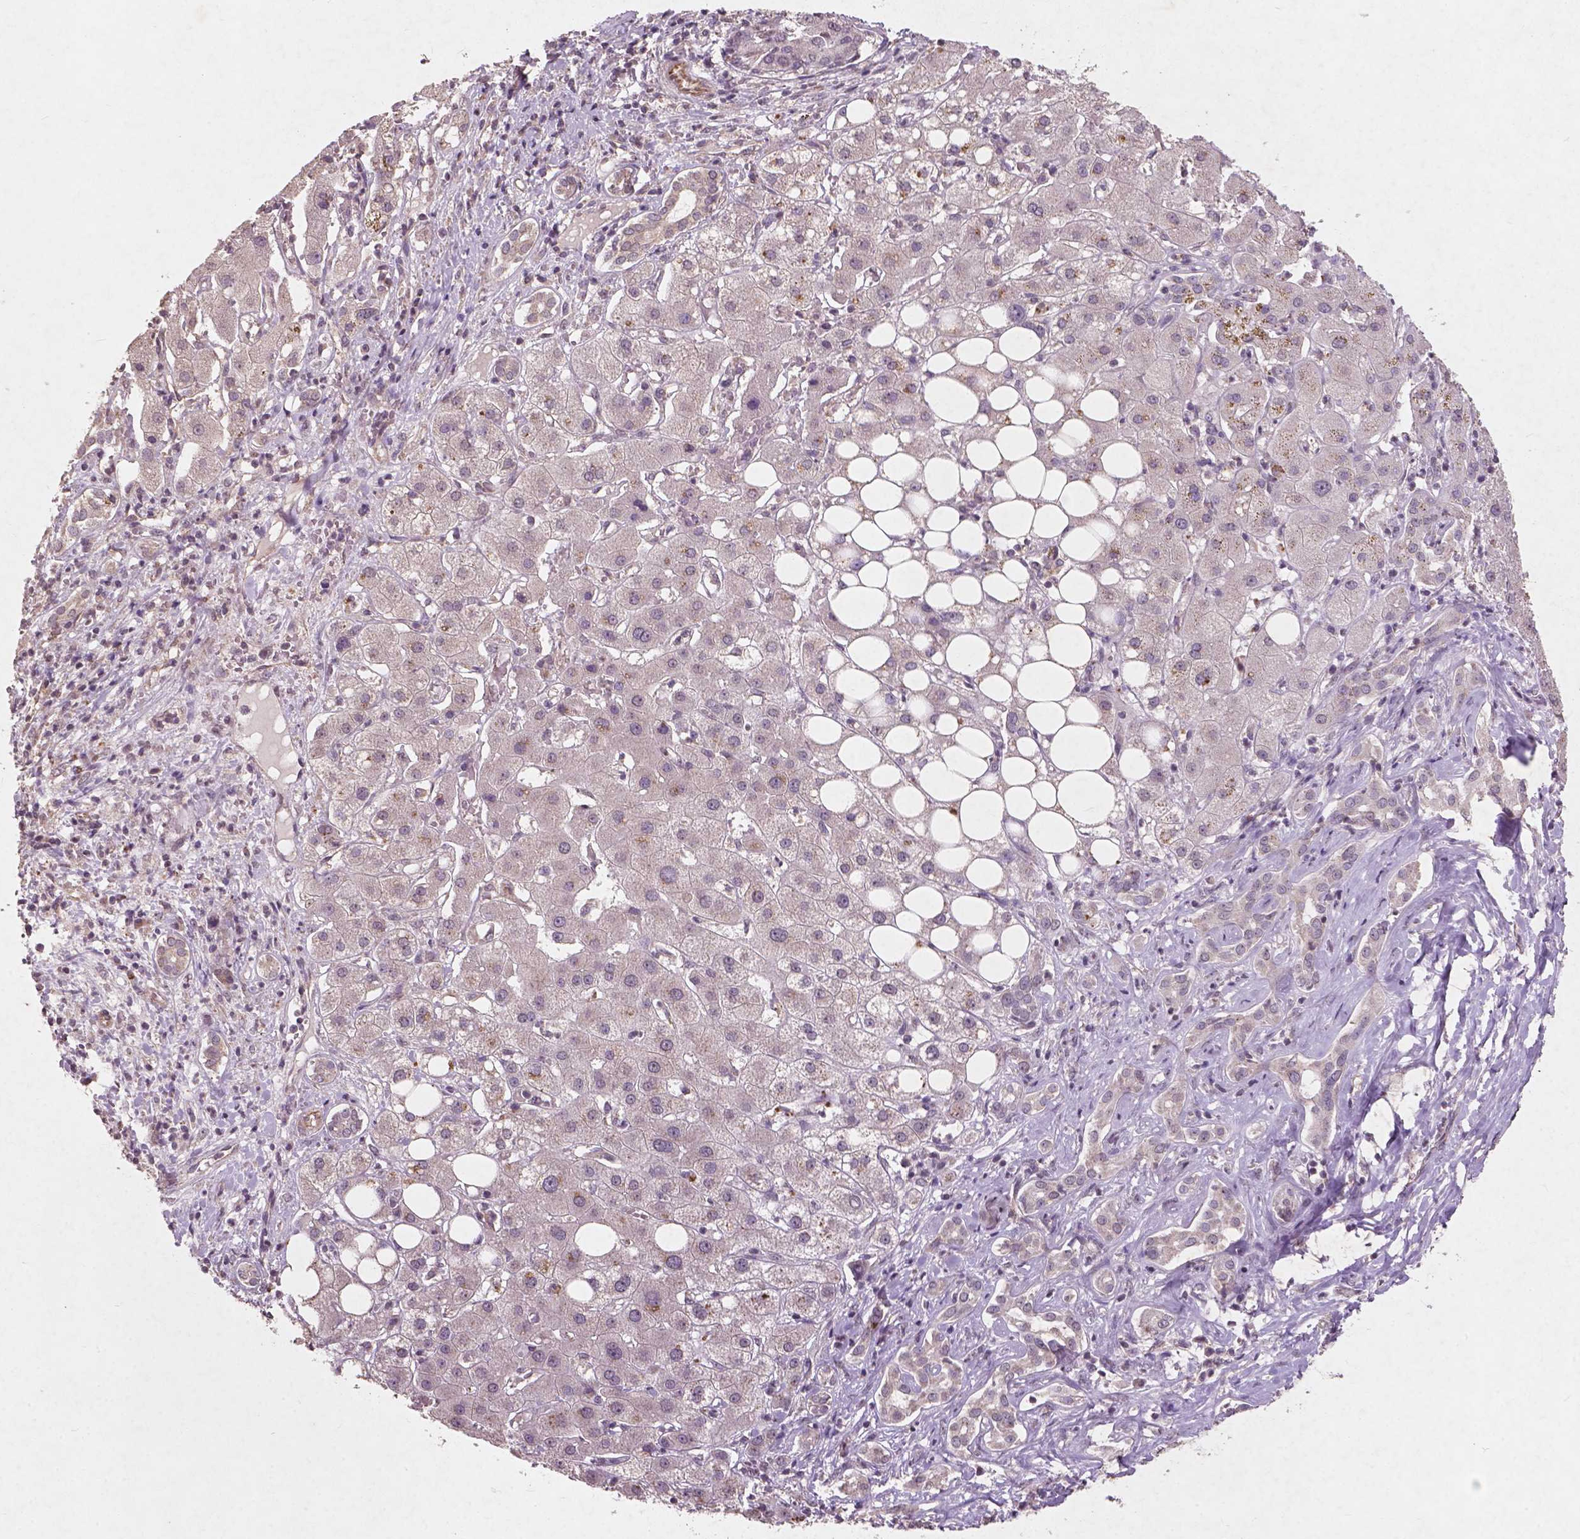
{"staining": {"intensity": "negative", "quantity": "none", "location": "none"}, "tissue": "liver cancer", "cell_type": "Tumor cells", "image_type": "cancer", "snomed": [{"axis": "morphology", "description": "Carcinoma, Hepatocellular, NOS"}, {"axis": "topography", "description": "Liver"}], "caption": "Image shows no significant protein expression in tumor cells of liver hepatocellular carcinoma.", "gene": "SMAD2", "patient": {"sex": "male", "age": 65}}